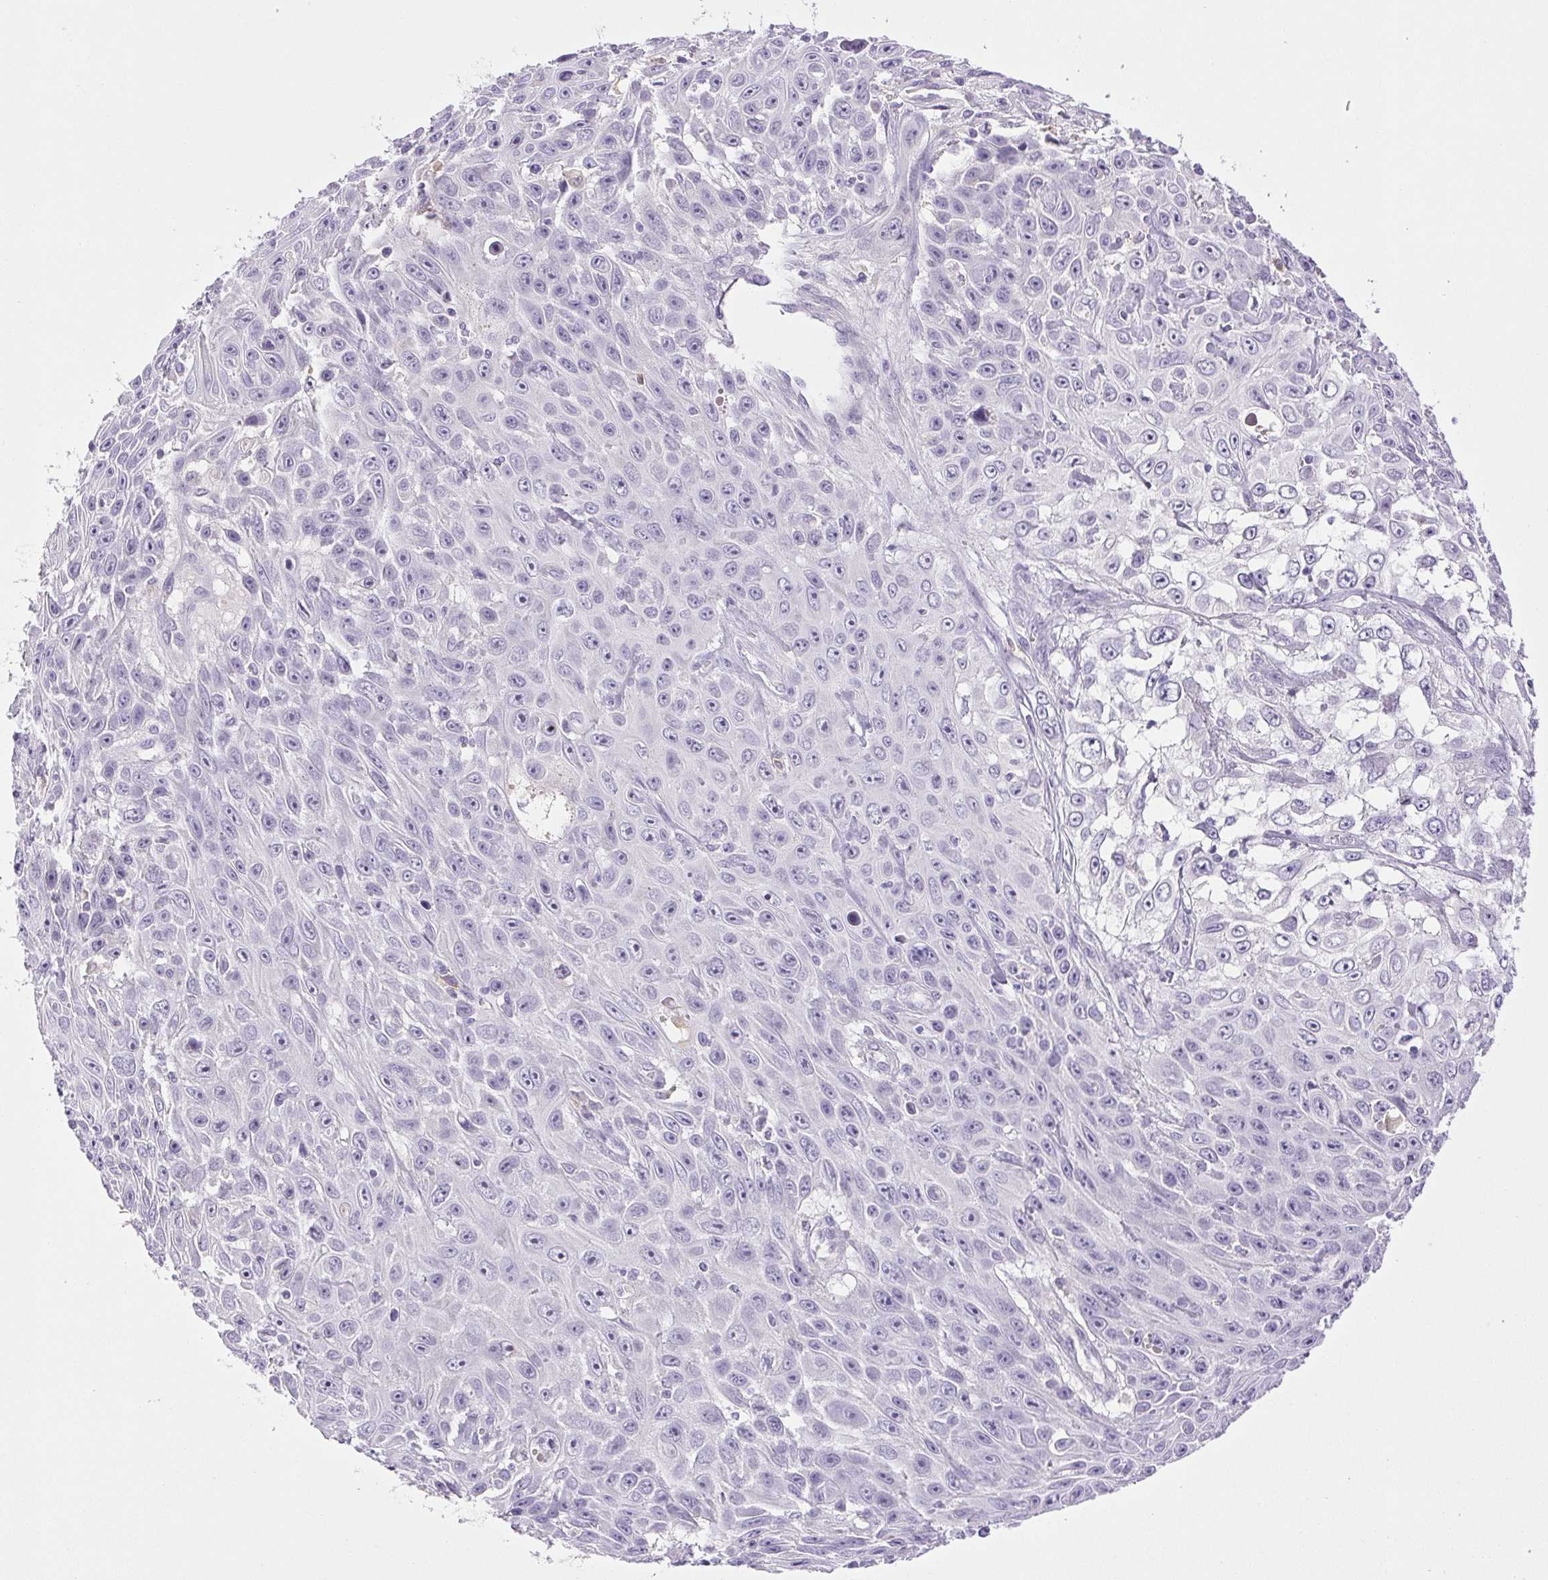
{"staining": {"intensity": "negative", "quantity": "none", "location": "none"}, "tissue": "skin cancer", "cell_type": "Tumor cells", "image_type": "cancer", "snomed": [{"axis": "morphology", "description": "Squamous cell carcinoma, NOS"}, {"axis": "topography", "description": "Skin"}], "caption": "This is an immunohistochemistry (IHC) photomicrograph of skin squamous cell carcinoma. There is no staining in tumor cells.", "gene": "PAPPA2", "patient": {"sex": "male", "age": 82}}